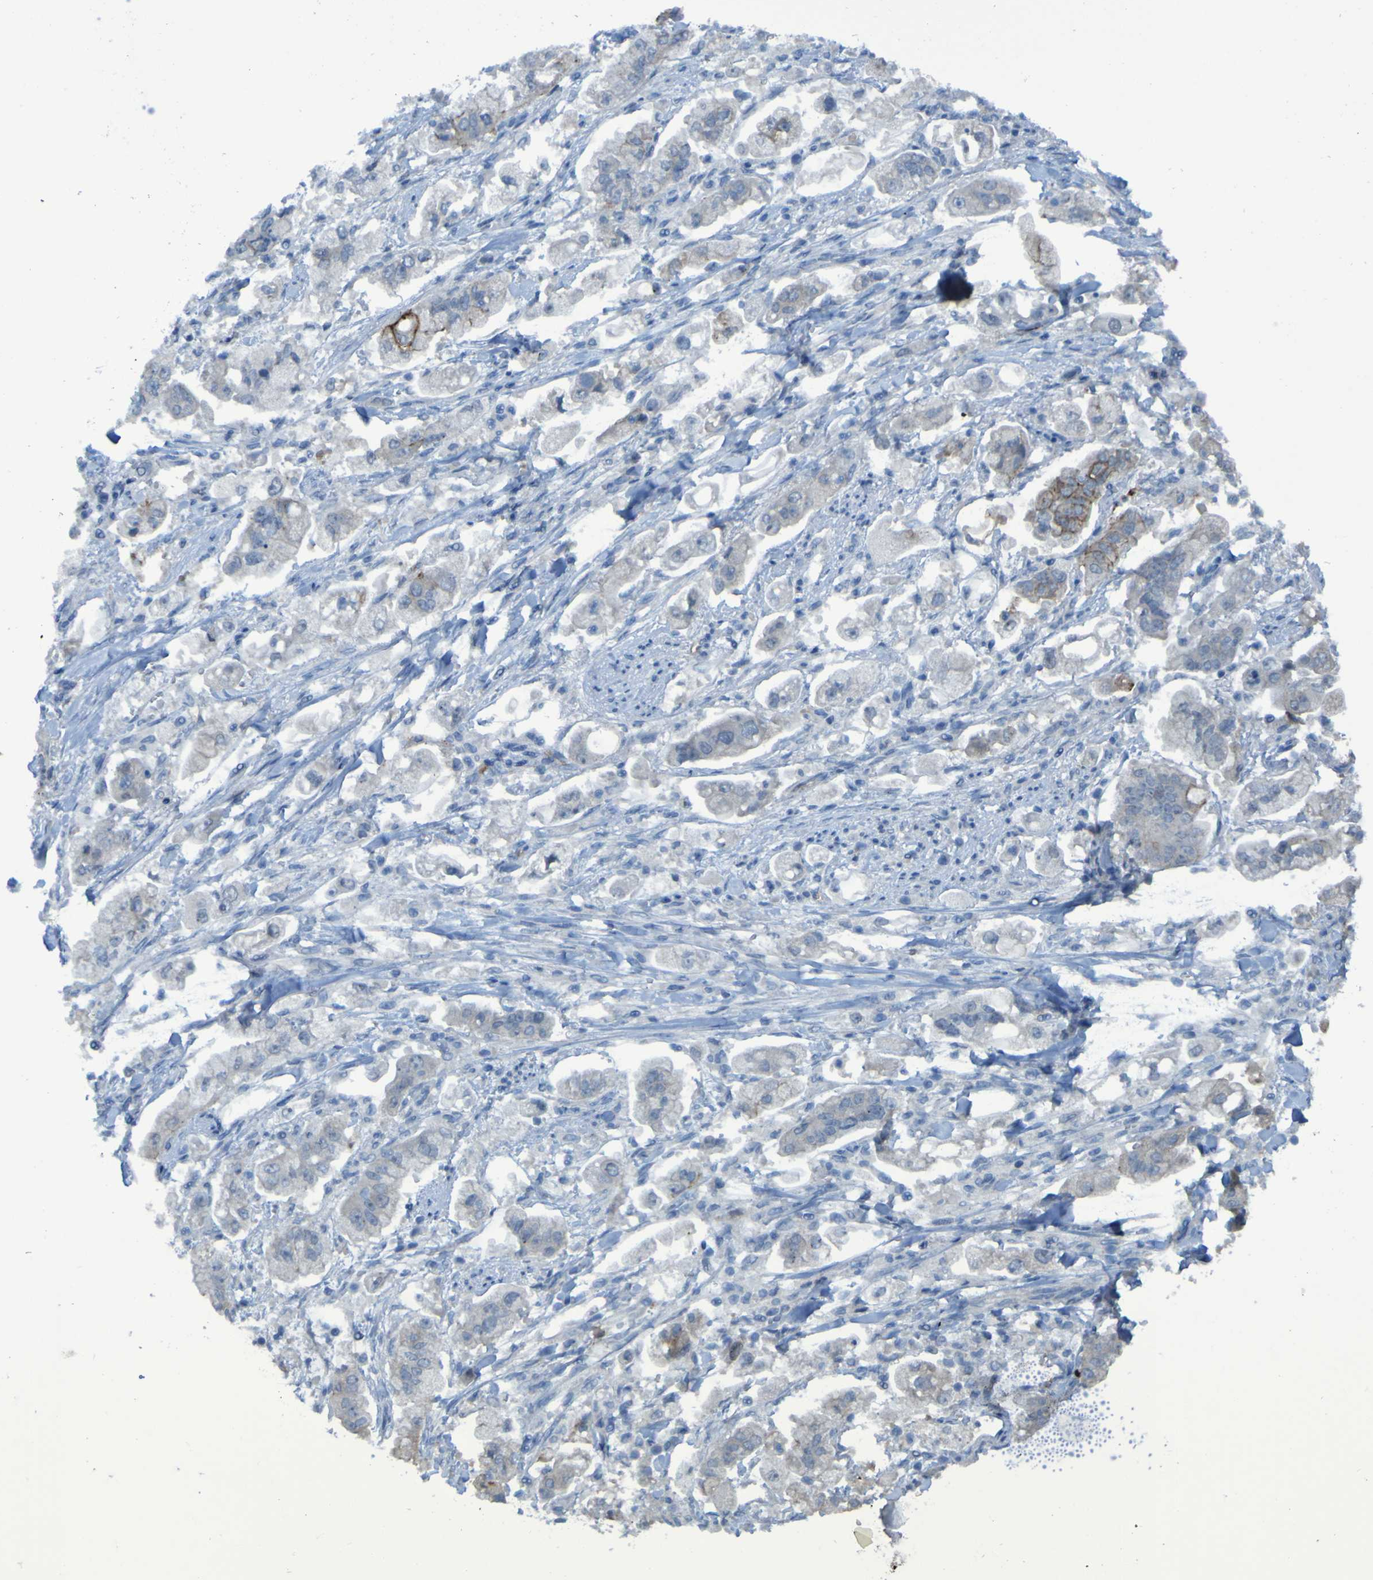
{"staining": {"intensity": "weak", "quantity": "<25%", "location": "cytoplasmic/membranous"}, "tissue": "stomach cancer", "cell_type": "Tumor cells", "image_type": "cancer", "snomed": [{"axis": "morphology", "description": "Adenocarcinoma, NOS"}, {"axis": "topography", "description": "Stomach"}], "caption": "Human adenocarcinoma (stomach) stained for a protein using IHC reveals no staining in tumor cells.", "gene": "CLDN18", "patient": {"sex": "male", "age": 62}}